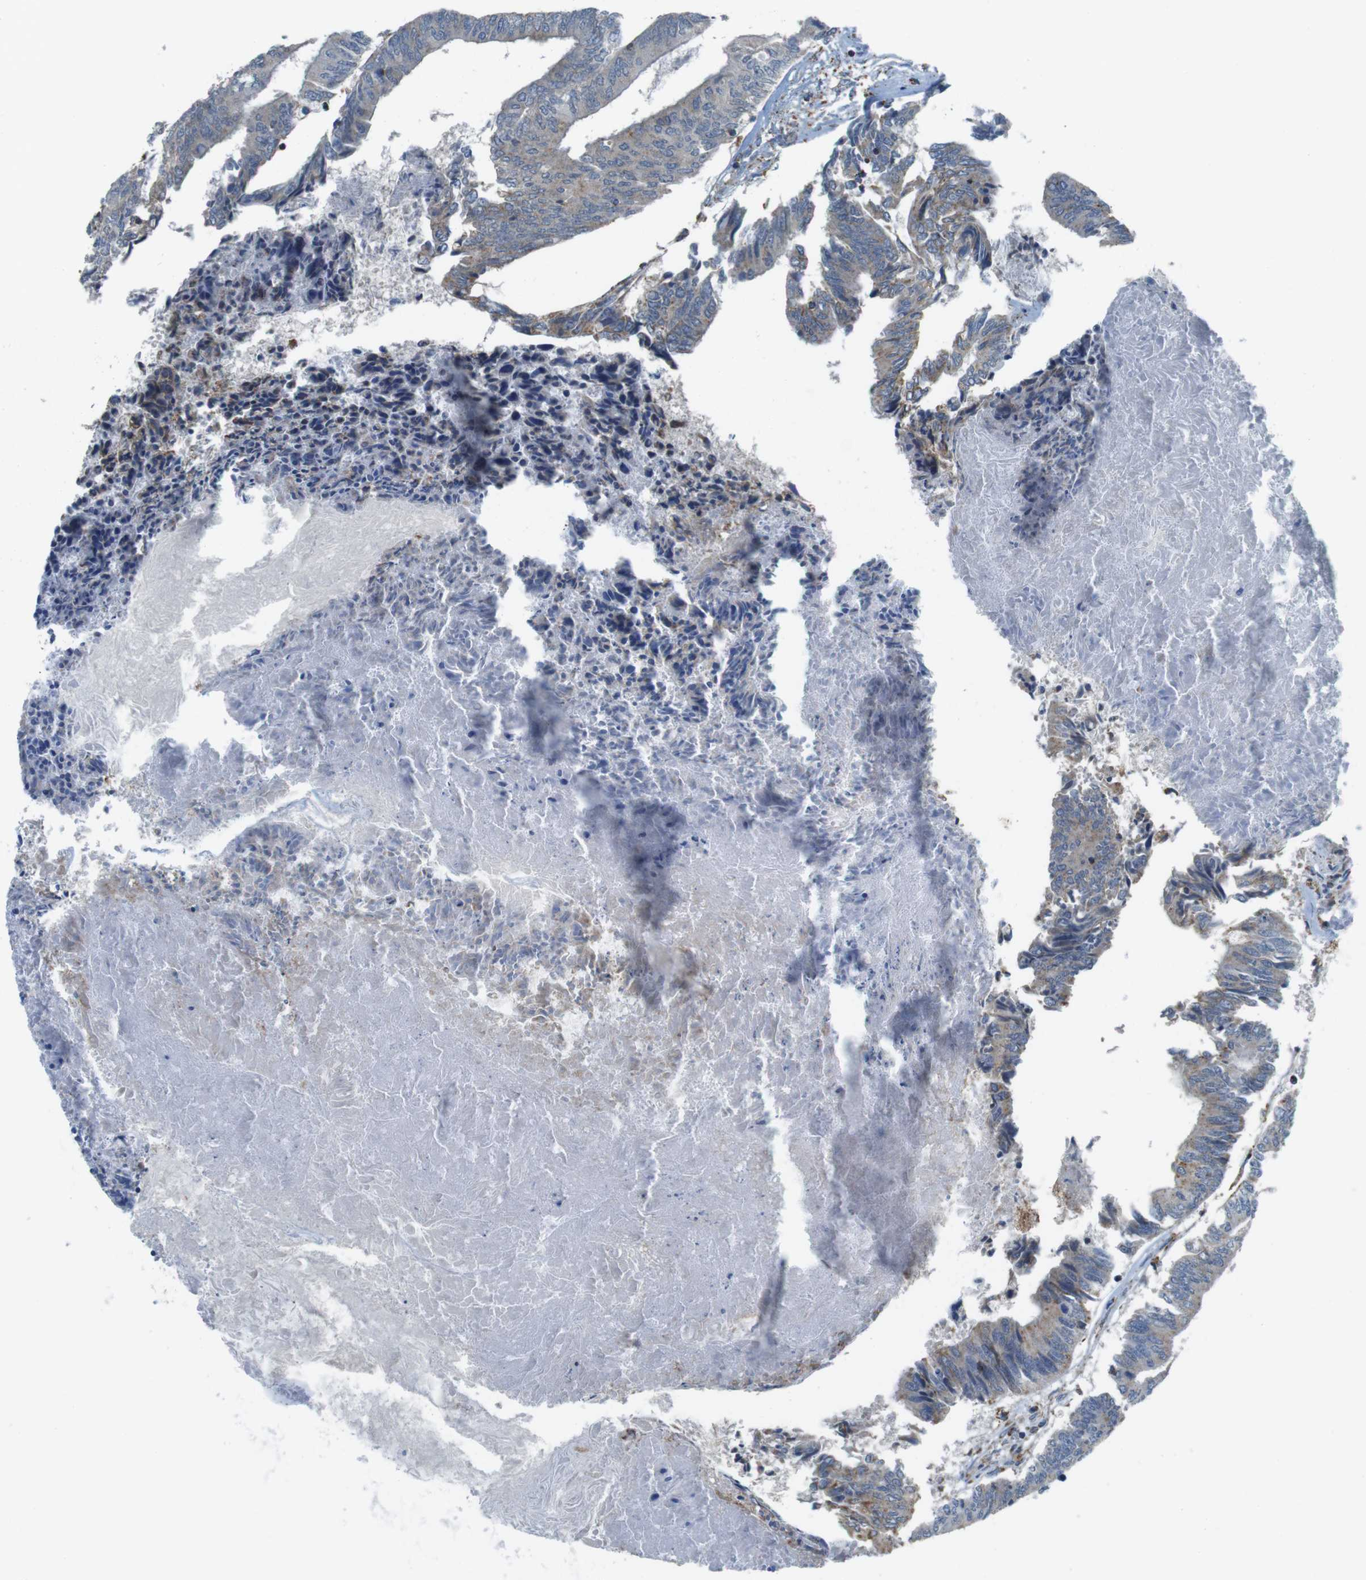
{"staining": {"intensity": "moderate", "quantity": "<25%", "location": "cytoplasmic/membranous"}, "tissue": "colorectal cancer", "cell_type": "Tumor cells", "image_type": "cancer", "snomed": [{"axis": "morphology", "description": "Adenocarcinoma, NOS"}, {"axis": "topography", "description": "Rectum"}], "caption": "A histopathology image showing moderate cytoplasmic/membranous positivity in about <25% of tumor cells in colorectal cancer (adenocarcinoma), as visualized by brown immunohistochemical staining.", "gene": "GRIK2", "patient": {"sex": "male", "age": 63}}